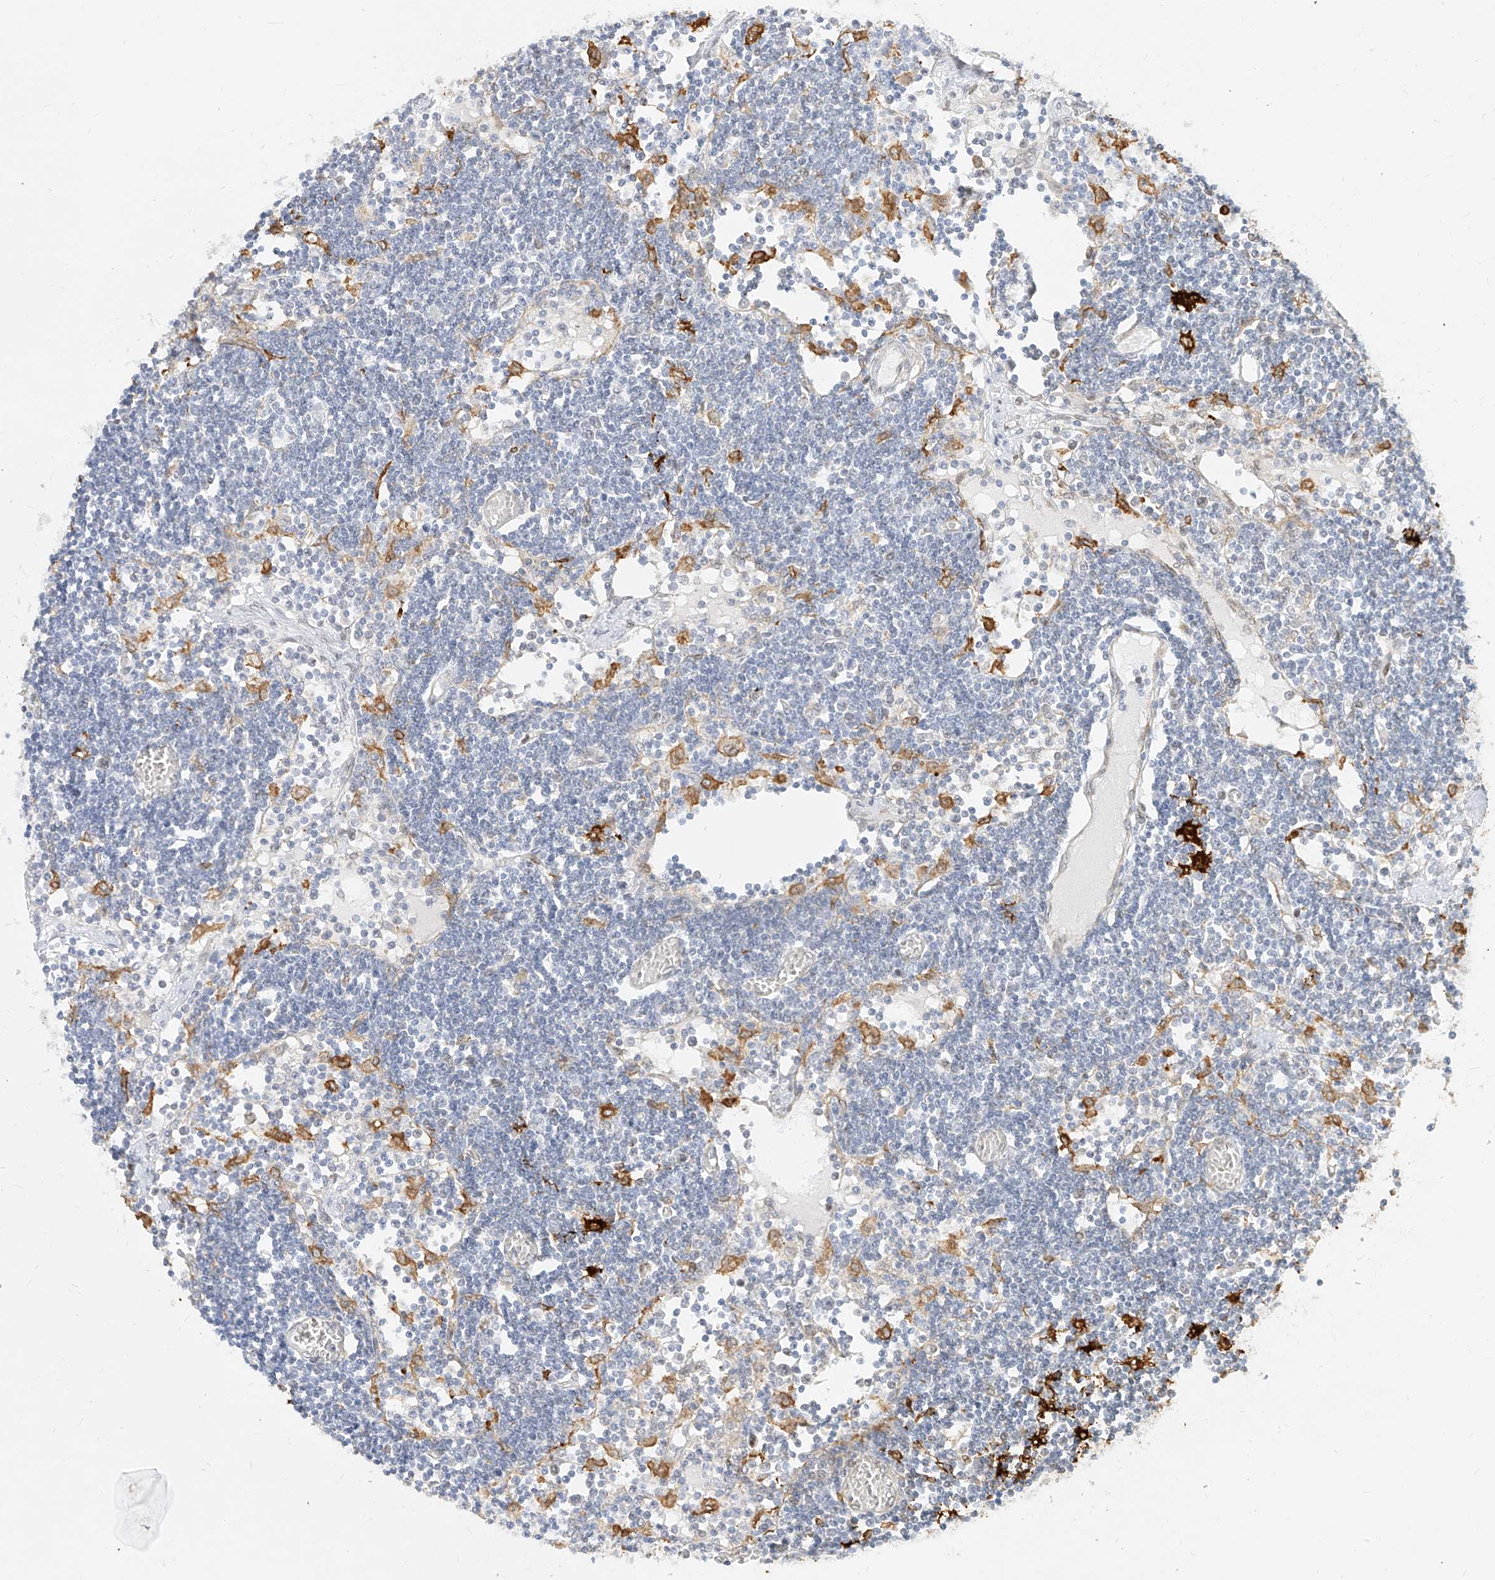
{"staining": {"intensity": "negative", "quantity": "none", "location": "none"}, "tissue": "lymph node", "cell_type": "Germinal center cells", "image_type": "normal", "snomed": [{"axis": "morphology", "description": "Normal tissue, NOS"}, {"axis": "topography", "description": "Lymph node"}], "caption": "A high-resolution histopathology image shows IHC staining of benign lymph node, which exhibits no significant positivity in germinal center cells.", "gene": "NHSL1", "patient": {"sex": "female", "age": 11}}